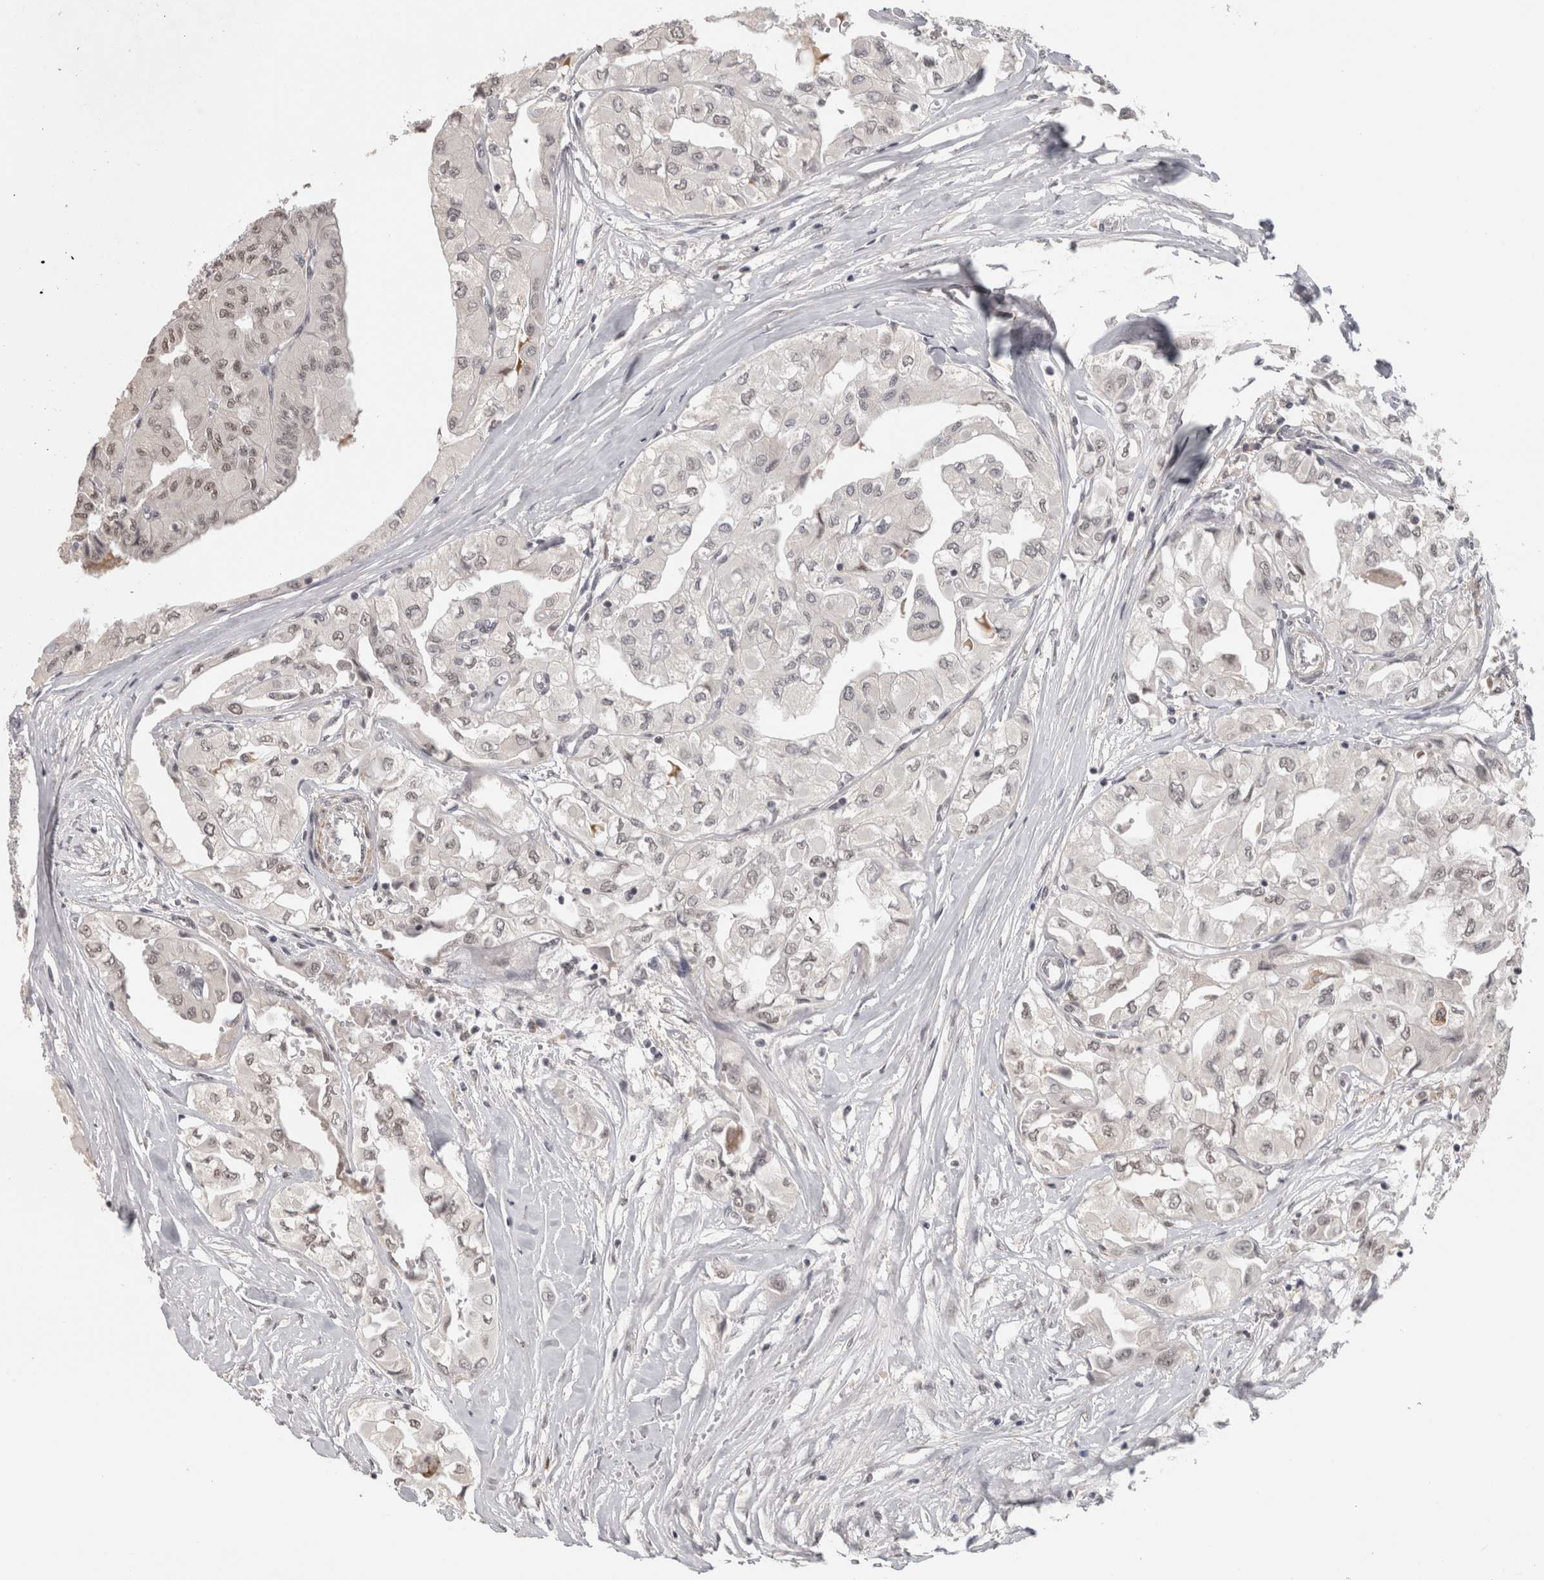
{"staining": {"intensity": "moderate", "quantity": "<25%", "location": "nuclear"}, "tissue": "thyroid cancer", "cell_type": "Tumor cells", "image_type": "cancer", "snomed": [{"axis": "morphology", "description": "Papillary adenocarcinoma, NOS"}, {"axis": "topography", "description": "Thyroid gland"}], "caption": "Immunohistochemistry (IHC) staining of papillary adenocarcinoma (thyroid), which displays low levels of moderate nuclear staining in approximately <25% of tumor cells indicating moderate nuclear protein staining. The staining was performed using DAB (3,3'-diaminobenzidine) (brown) for protein detection and nuclei were counterstained in hematoxylin (blue).", "gene": "ZNF830", "patient": {"sex": "female", "age": 59}}